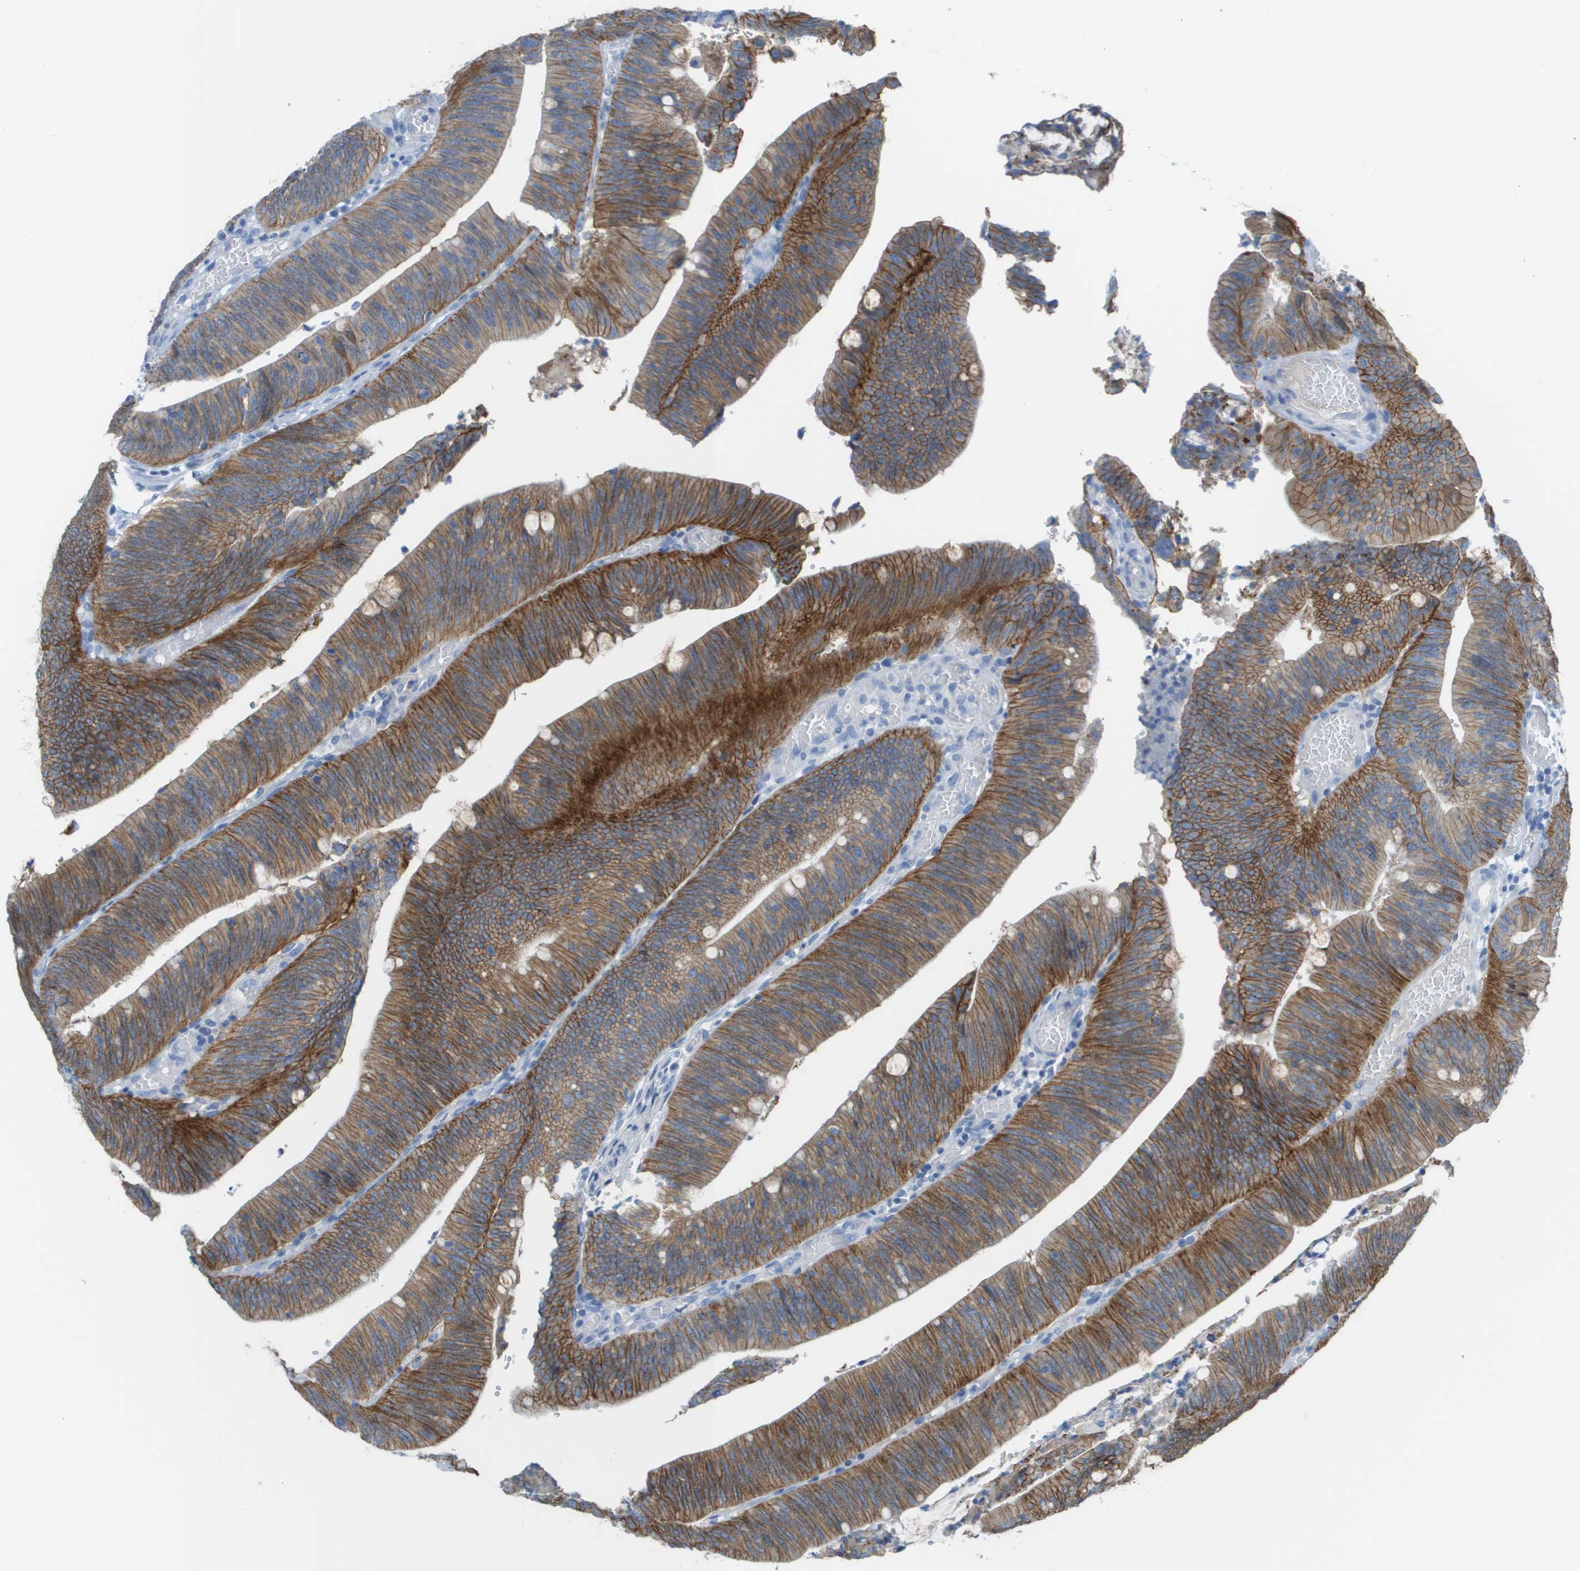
{"staining": {"intensity": "moderate", "quantity": ">75%", "location": "cytoplasmic/membranous"}, "tissue": "colorectal cancer", "cell_type": "Tumor cells", "image_type": "cancer", "snomed": [{"axis": "morphology", "description": "Normal tissue, NOS"}, {"axis": "morphology", "description": "Adenocarcinoma, NOS"}, {"axis": "topography", "description": "Rectum"}], "caption": "Colorectal cancer was stained to show a protein in brown. There is medium levels of moderate cytoplasmic/membranous staining in approximately >75% of tumor cells. (DAB (3,3'-diaminobenzidine) IHC, brown staining for protein, blue staining for nuclei).", "gene": "CD46", "patient": {"sex": "female", "age": 66}}